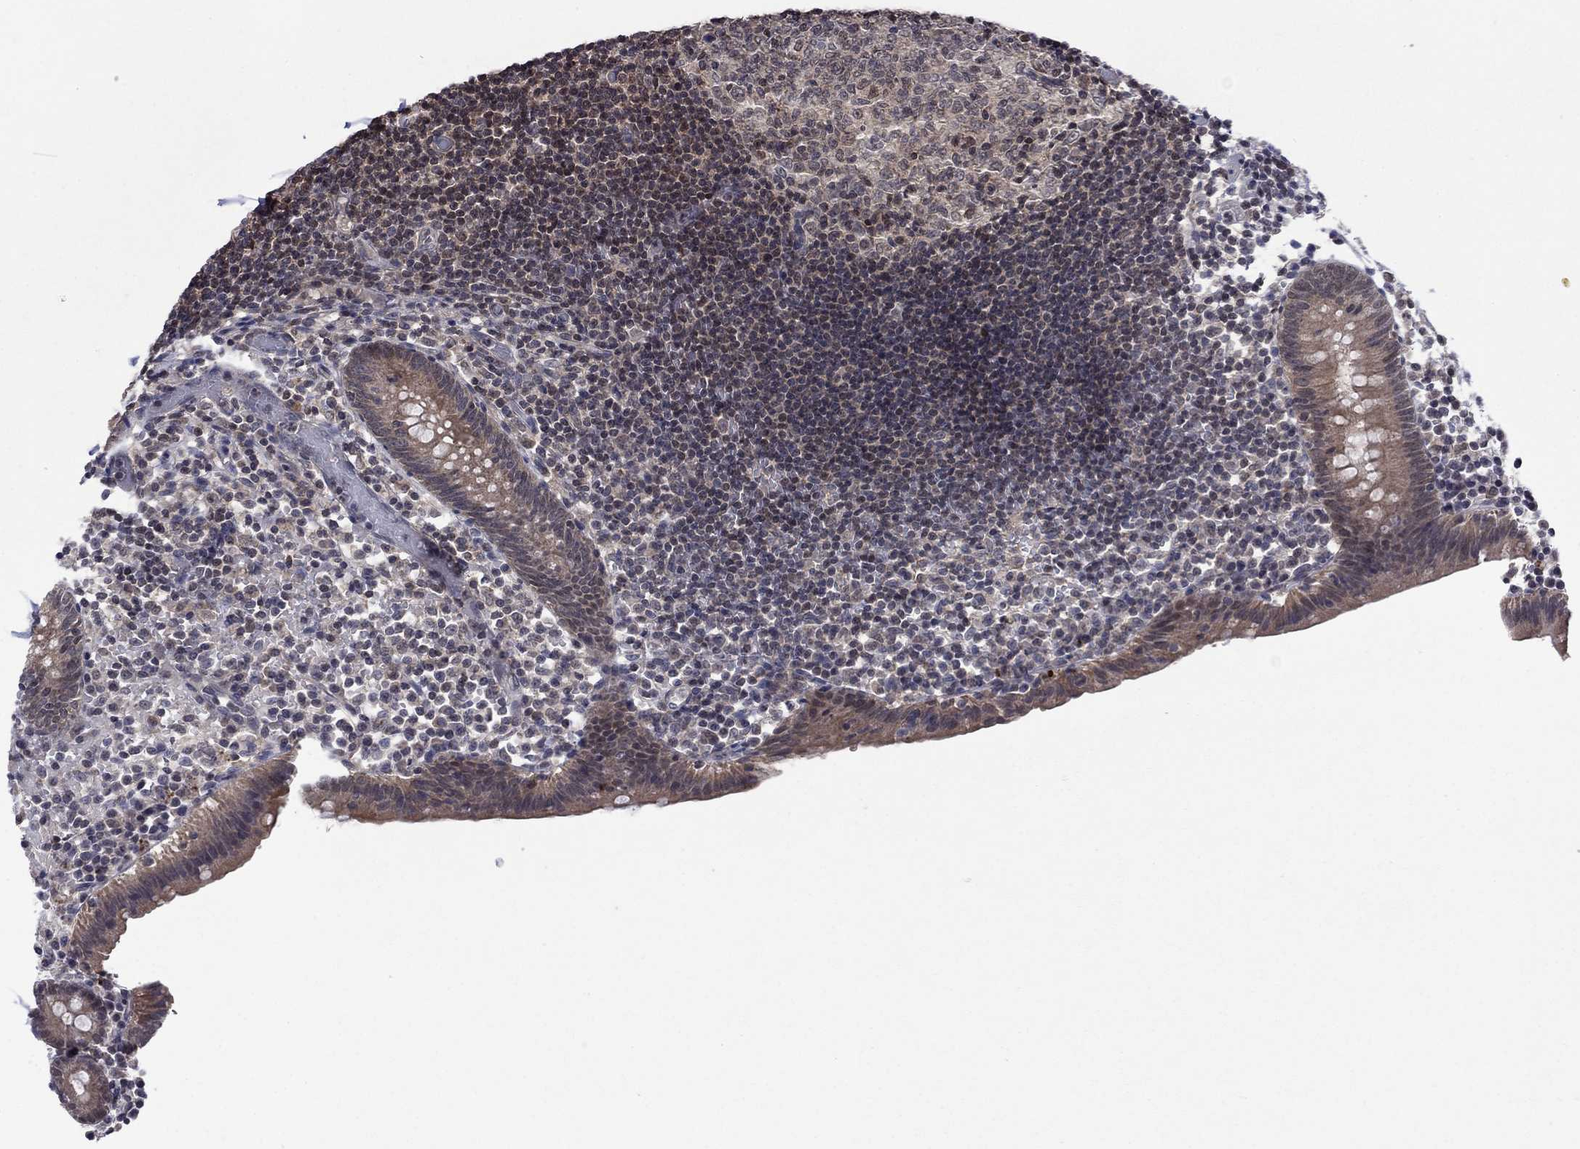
{"staining": {"intensity": "weak", "quantity": "25%-75%", "location": "cytoplasmic/membranous"}, "tissue": "appendix", "cell_type": "Glandular cells", "image_type": "normal", "snomed": [{"axis": "morphology", "description": "Normal tissue, NOS"}, {"axis": "topography", "description": "Appendix"}], "caption": "Weak cytoplasmic/membranous staining is identified in about 25%-75% of glandular cells in benign appendix.", "gene": "IAH1", "patient": {"sex": "female", "age": 40}}